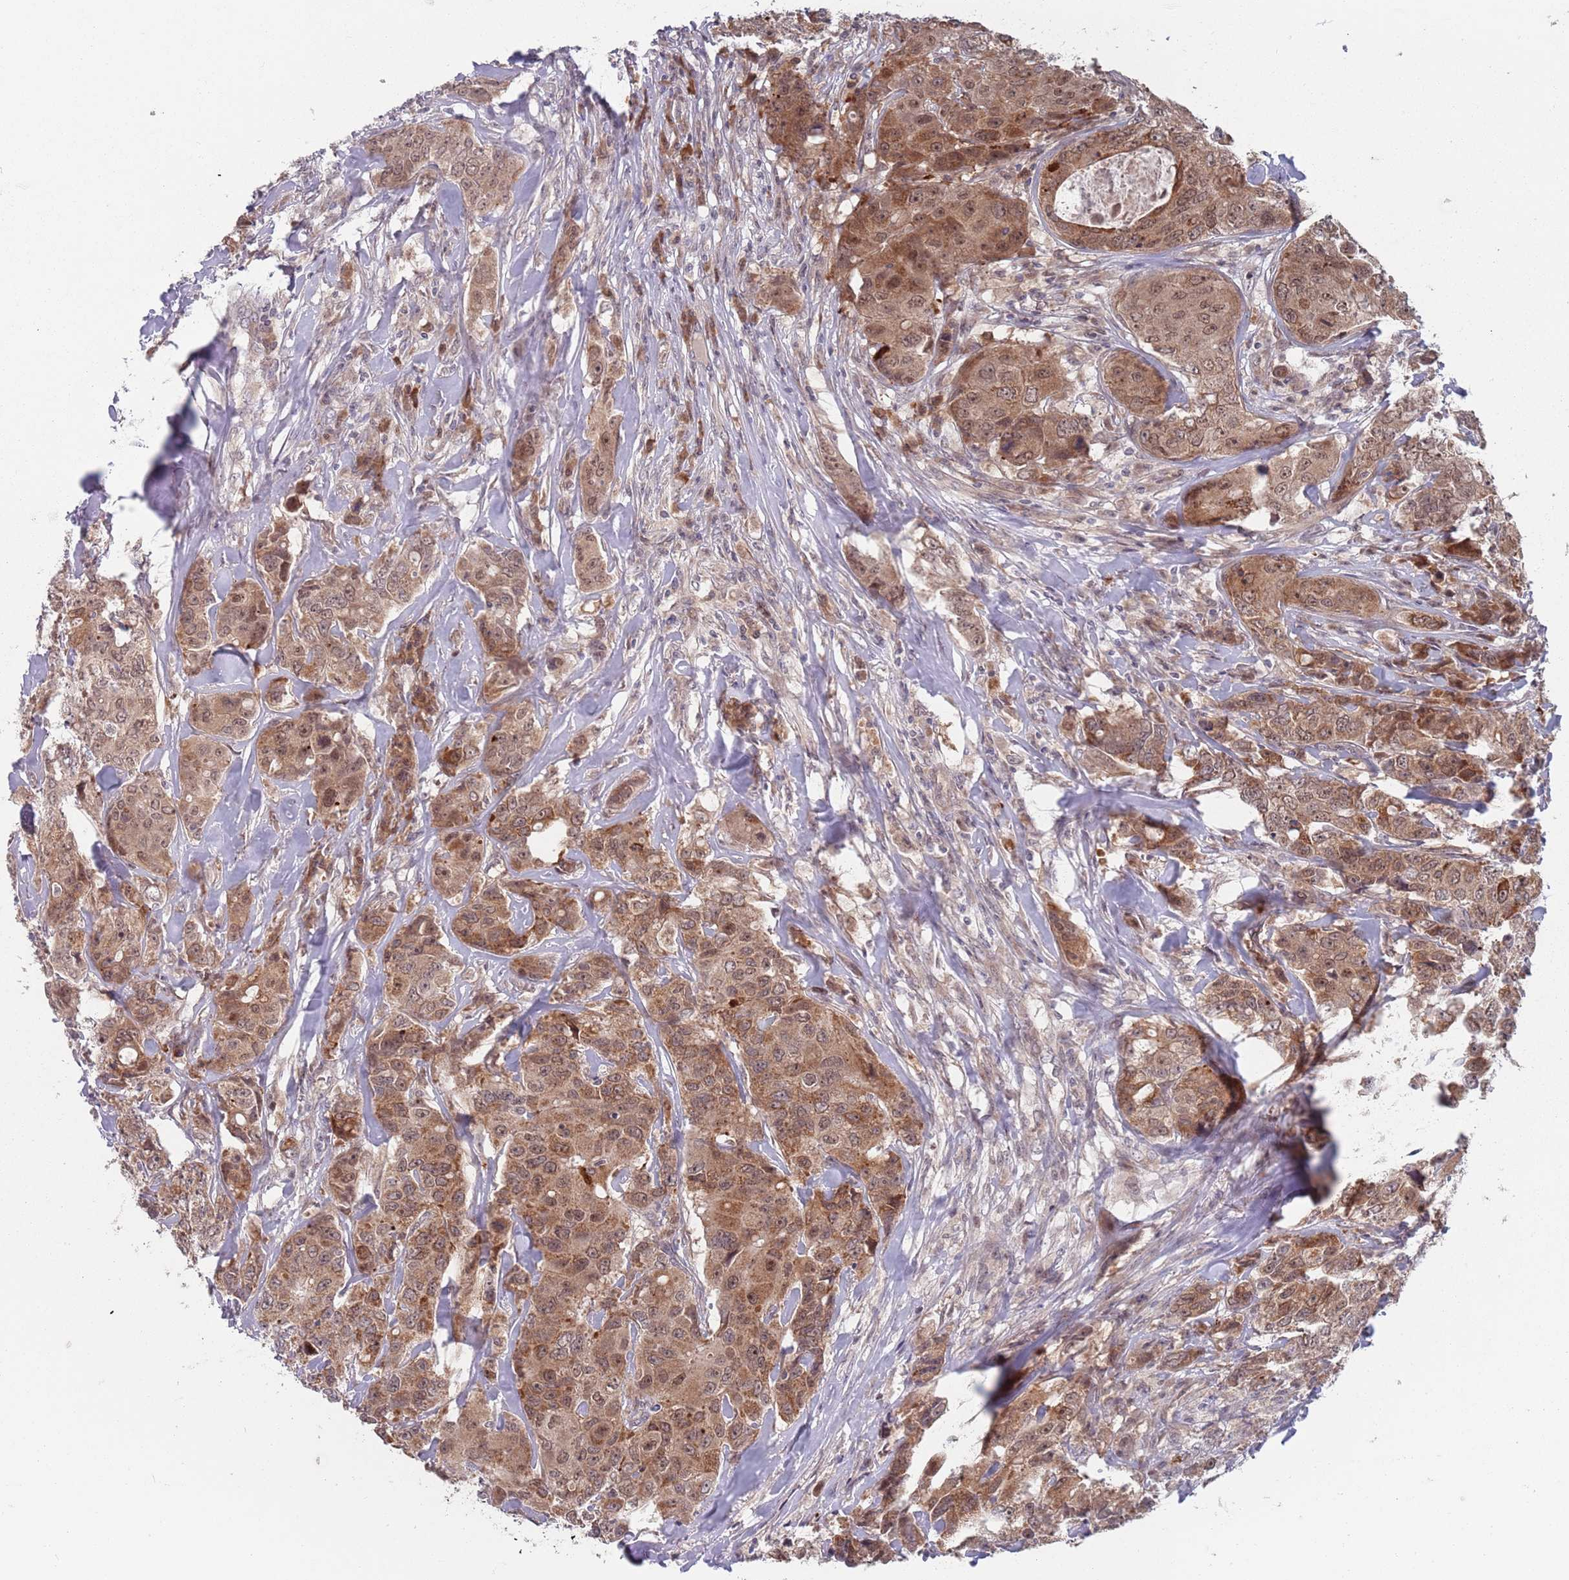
{"staining": {"intensity": "moderate", "quantity": ">75%", "location": "cytoplasmic/membranous"}, "tissue": "breast cancer", "cell_type": "Tumor cells", "image_type": "cancer", "snomed": [{"axis": "morphology", "description": "Duct carcinoma"}, {"axis": "topography", "description": "Breast"}], "caption": "Human breast intraductal carcinoma stained with a protein marker reveals moderate staining in tumor cells.", "gene": "ZNF140", "patient": {"sex": "female", "age": 43}}